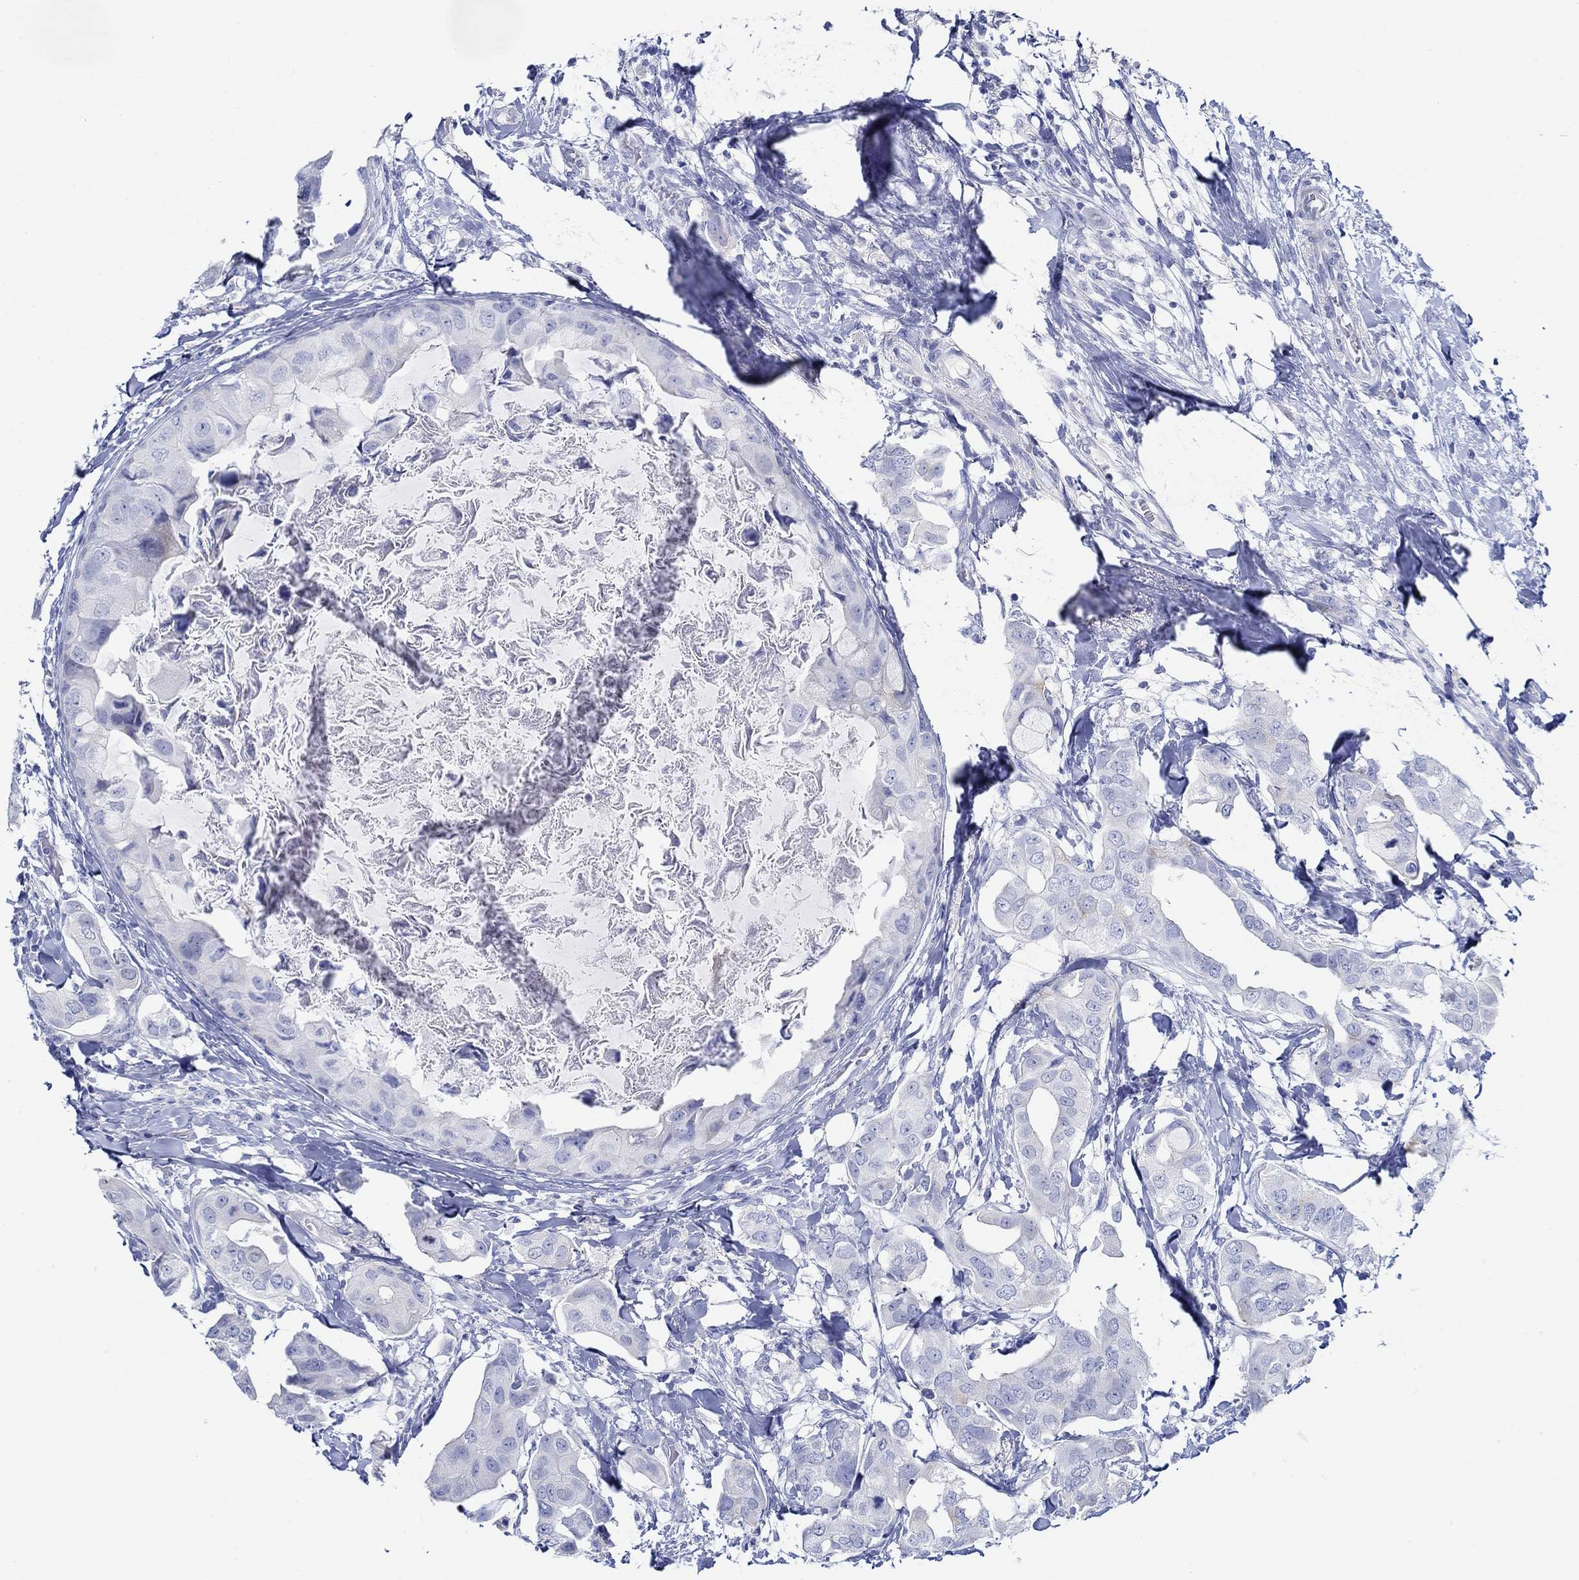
{"staining": {"intensity": "negative", "quantity": "none", "location": "none"}, "tissue": "breast cancer", "cell_type": "Tumor cells", "image_type": "cancer", "snomed": [{"axis": "morphology", "description": "Normal tissue, NOS"}, {"axis": "morphology", "description": "Duct carcinoma"}, {"axis": "topography", "description": "Breast"}], "caption": "Micrograph shows no significant protein staining in tumor cells of breast cancer (invasive ductal carcinoma).", "gene": "IGFBP6", "patient": {"sex": "female", "age": 40}}